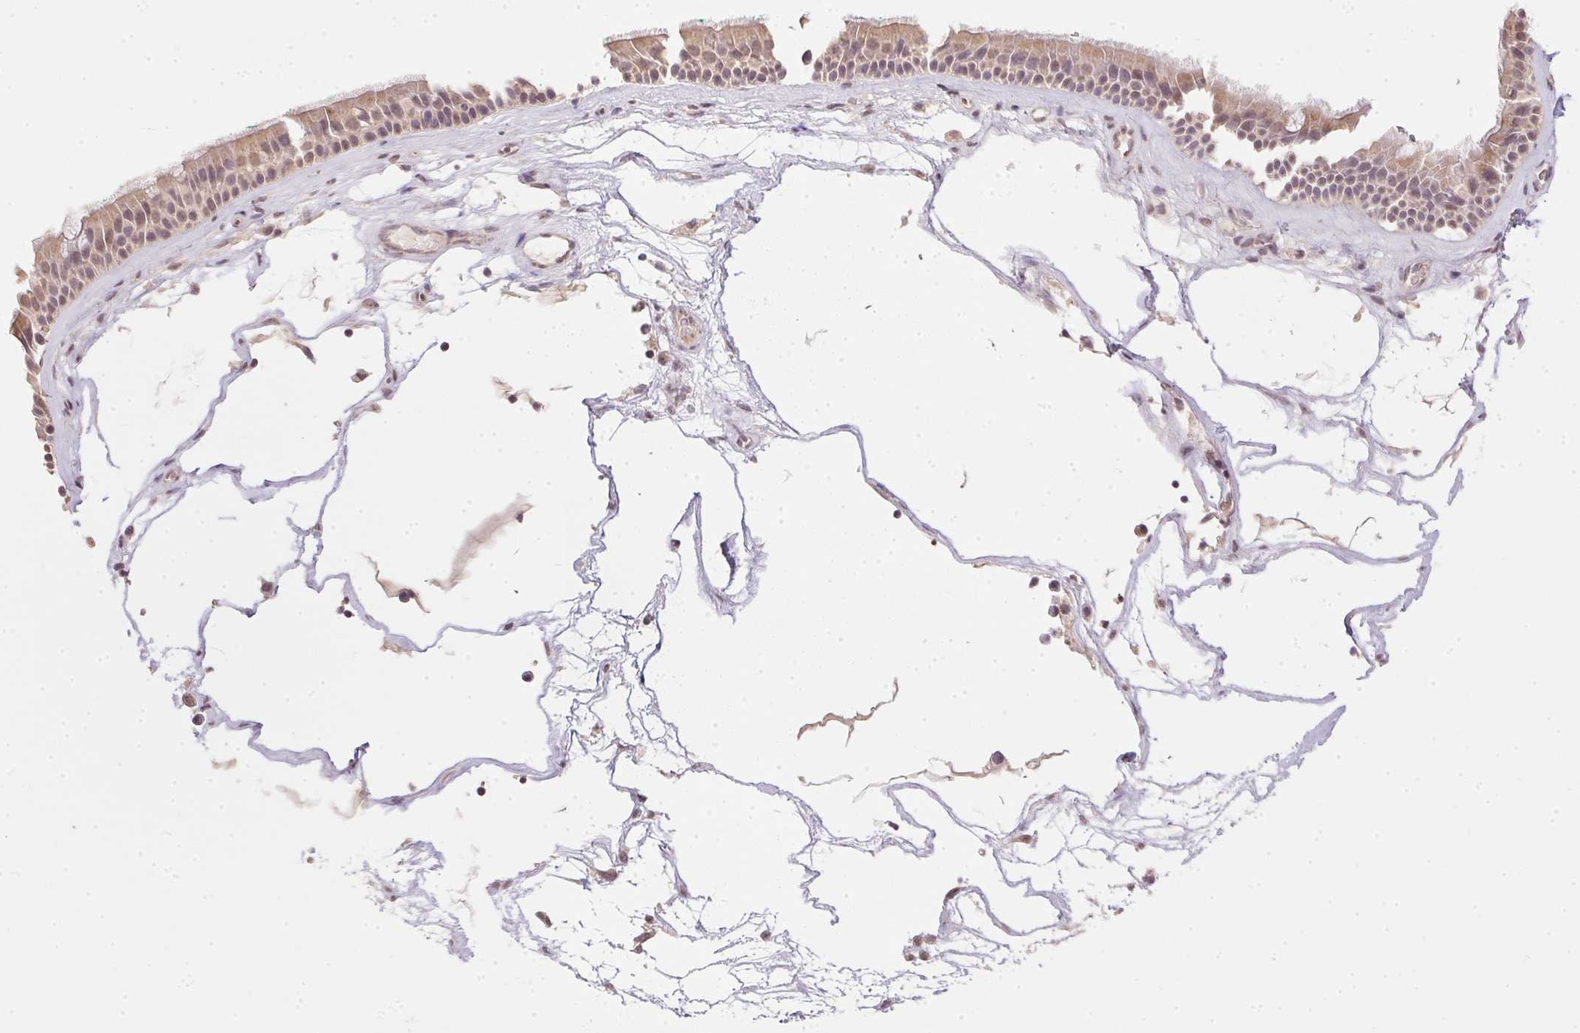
{"staining": {"intensity": "moderate", "quantity": "25%-75%", "location": "cytoplasmic/membranous"}, "tissue": "nasopharynx", "cell_type": "Respiratory epithelial cells", "image_type": "normal", "snomed": [{"axis": "morphology", "description": "Normal tissue, NOS"}, {"axis": "topography", "description": "Nasopharynx"}], "caption": "A brown stain highlights moderate cytoplasmic/membranous staining of a protein in respiratory epithelial cells of normal nasopharynx.", "gene": "PPP4R4", "patient": {"sex": "male", "age": 68}}